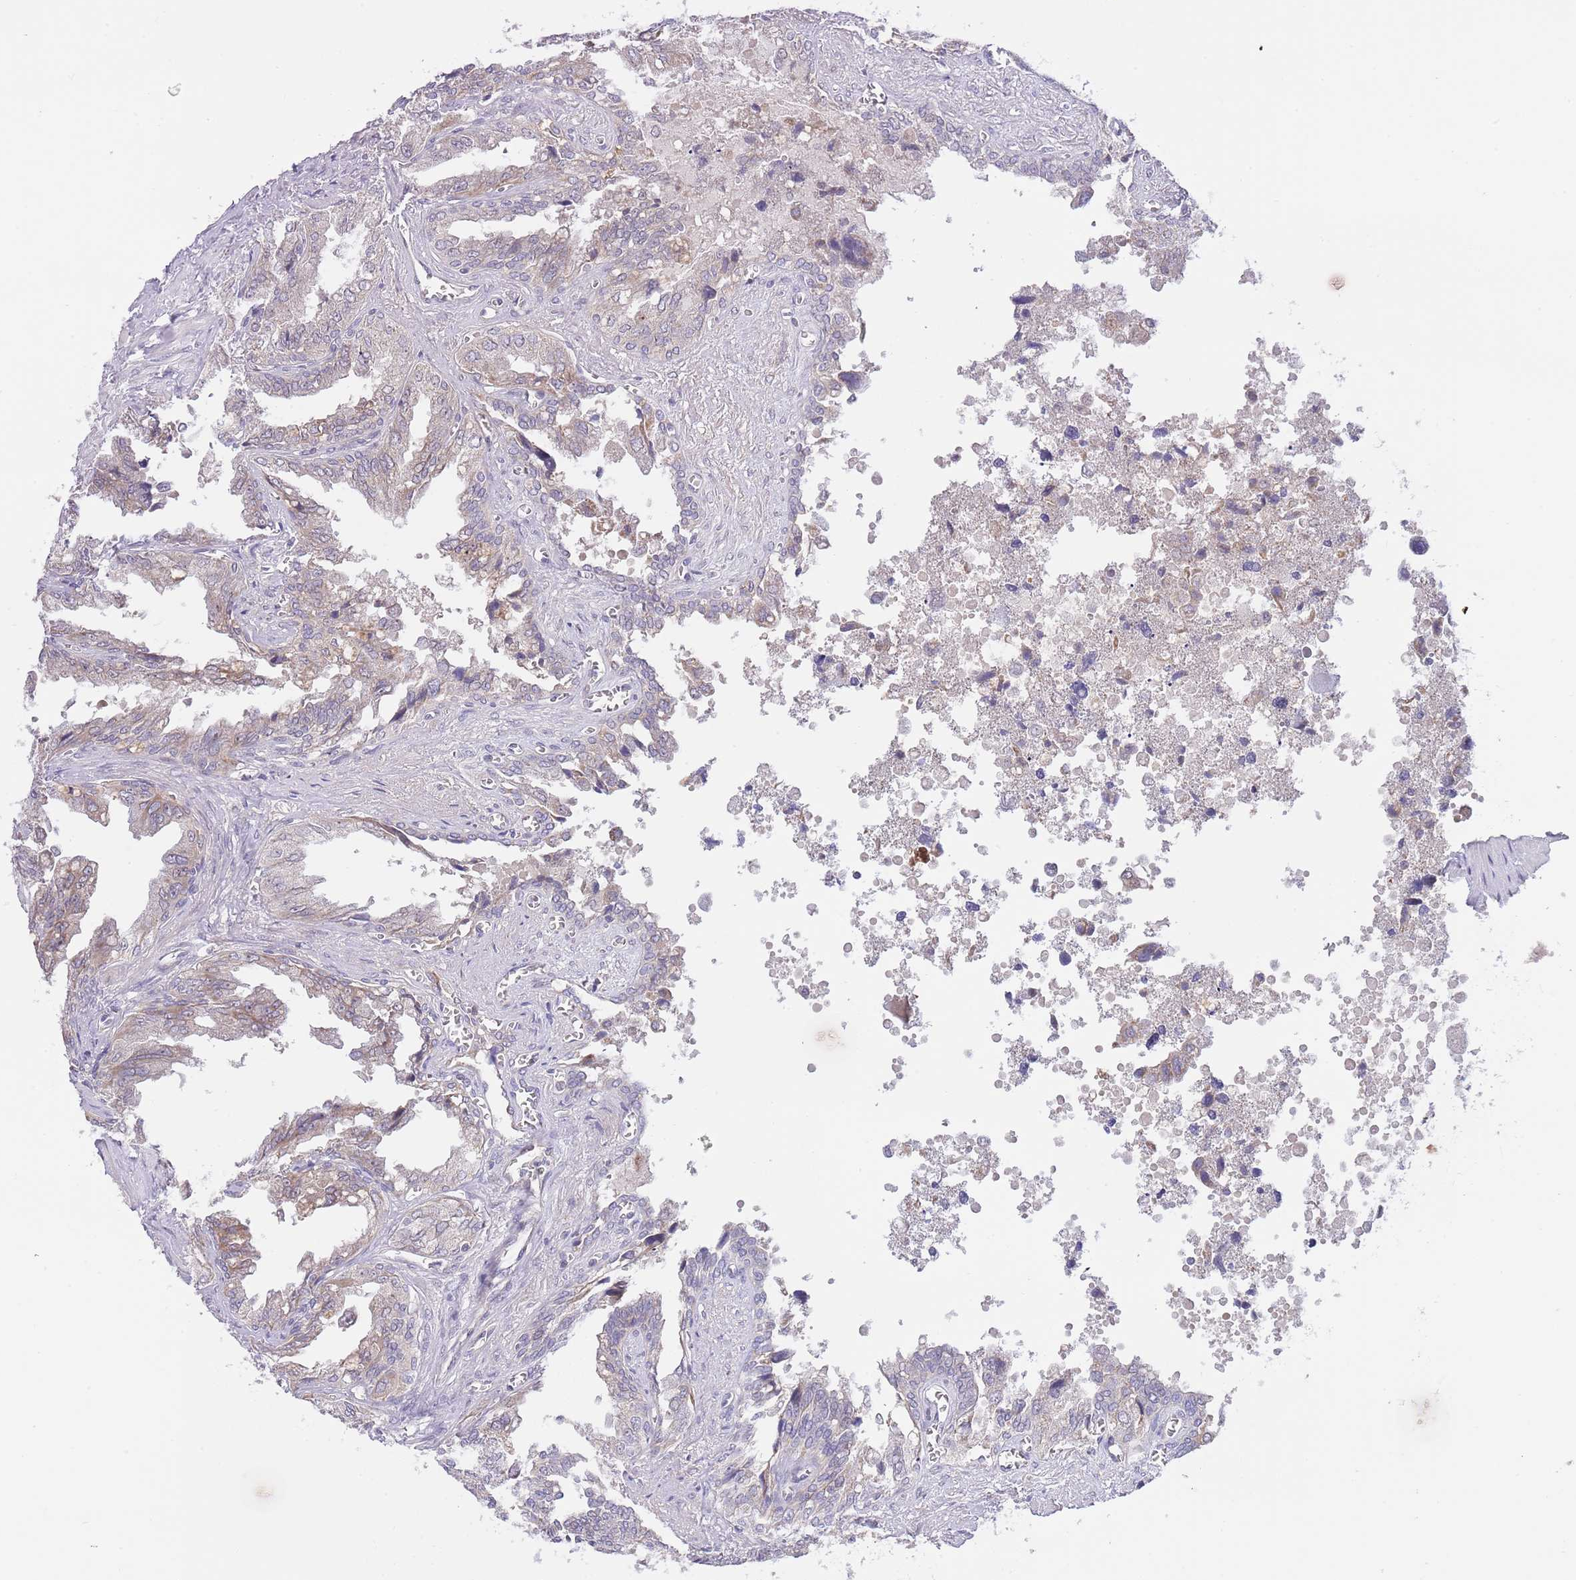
{"staining": {"intensity": "weak", "quantity": "25%-75%", "location": "cytoplasmic/membranous"}, "tissue": "seminal vesicle", "cell_type": "Glandular cells", "image_type": "normal", "snomed": [{"axis": "morphology", "description": "Normal tissue, NOS"}, {"axis": "topography", "description": "Seminal veicle"}], "caption": "A brown stain highlights weak cytoplasmic/membranous staining of a protein in glandular cells of unremarkable seminal vesicle. (DAB (3,3'-diaminobenzidine) = brown stain, brightfield microscopy at high magnification).", "gene": "AP1S2", "patient": {"sex": "male", "age": 67}}